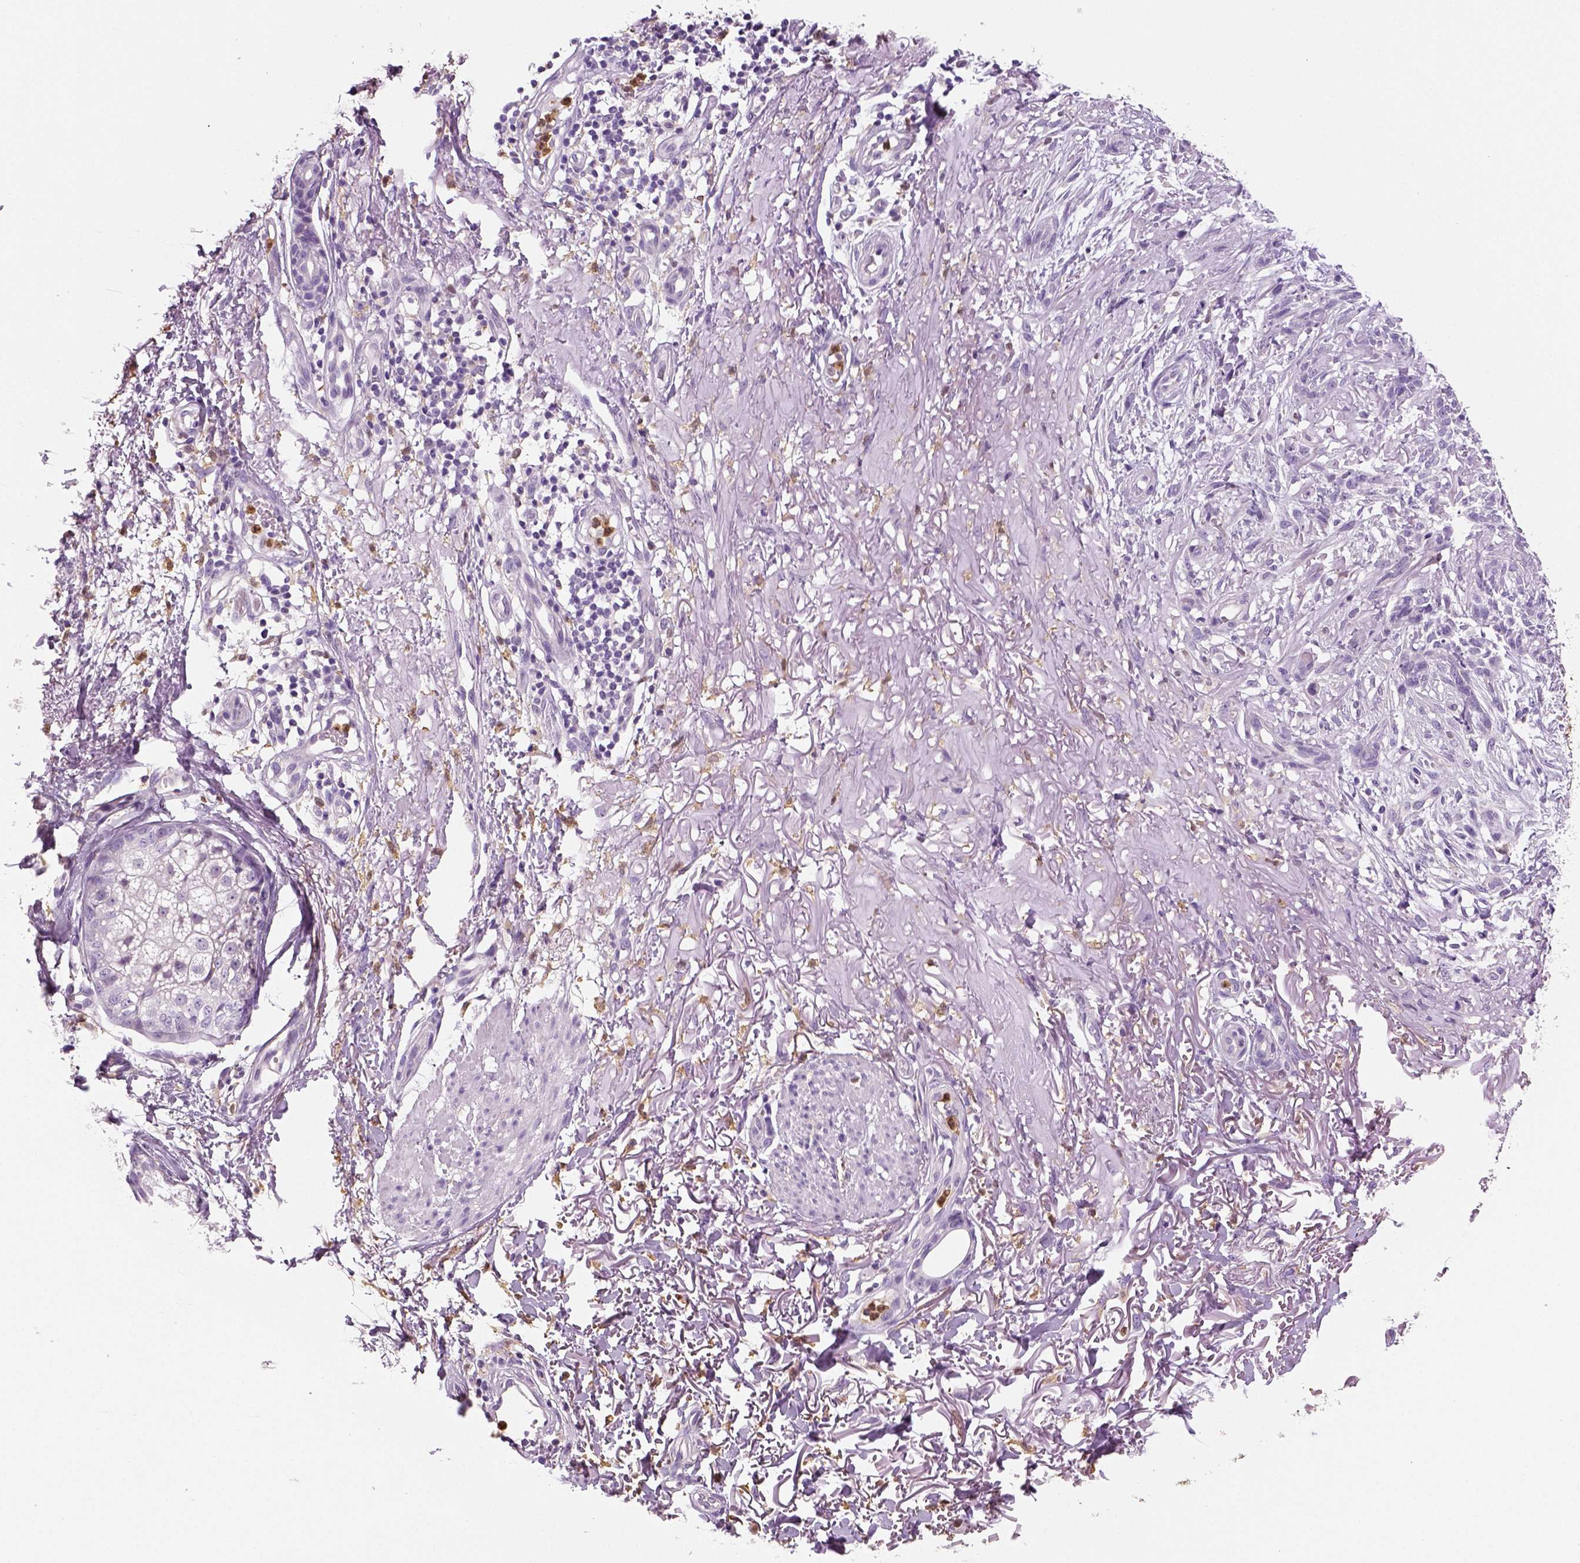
{"staining": {"intensity": "negative", "quantity": "none", "location": "none"}, "tissue": "skin cancer", "cell_type": "Tumor cells", "image_type": "cancer", "snomed": [{"axis": "morphology", "description": "Basal cell carcinoma"}, {"axis": "topography", "description": "Skin"}], "caption": "This is an immunohistochemistry (IHC) micrograph of skin cancer (basal cell carcinoma). There is no expression in tumor cells.", "gene": "NECAB2", "patient": {"sex": "male", "age": 74}}